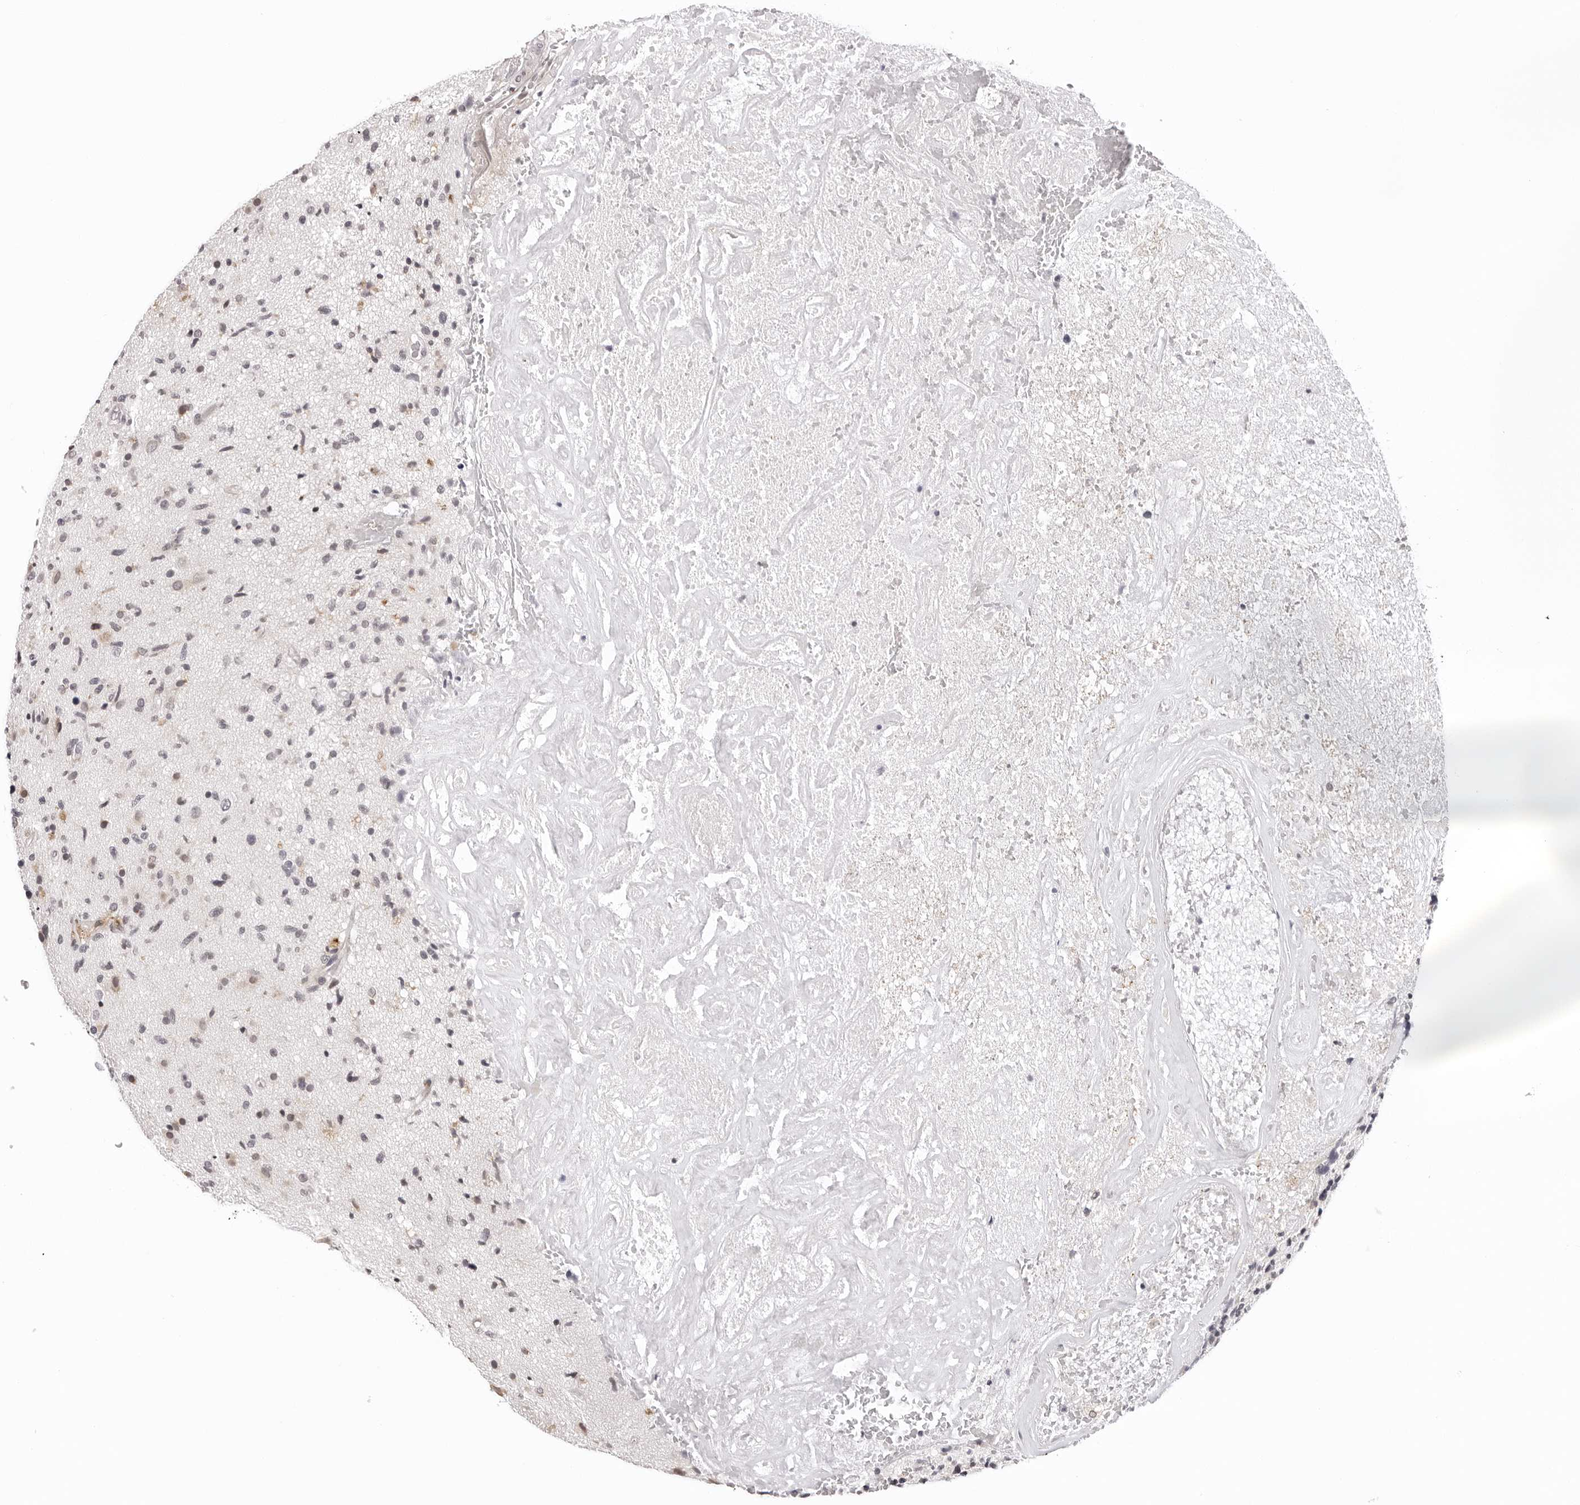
{"staining": {"intensity": "weak", "quantity": "<25%", "location": "cytoplasmic/membranous"}, "tissue": "glioma", "cell_type": "Tumor cells", "image_type": "cancer", "snomed": [{"axis": "morphology", "description": "Glioma, malignant, High grade"}, {"axis": "topography", "description": "Brain"}], "caption": "Tumor cells are negative for brown protein staining in glioma. The staining is performed using DAB brown chromogen with nuclei counter-stained in using hematoxylin.", "gene": "IL17RA", "patient": {"sex": "male", "age": 72}}